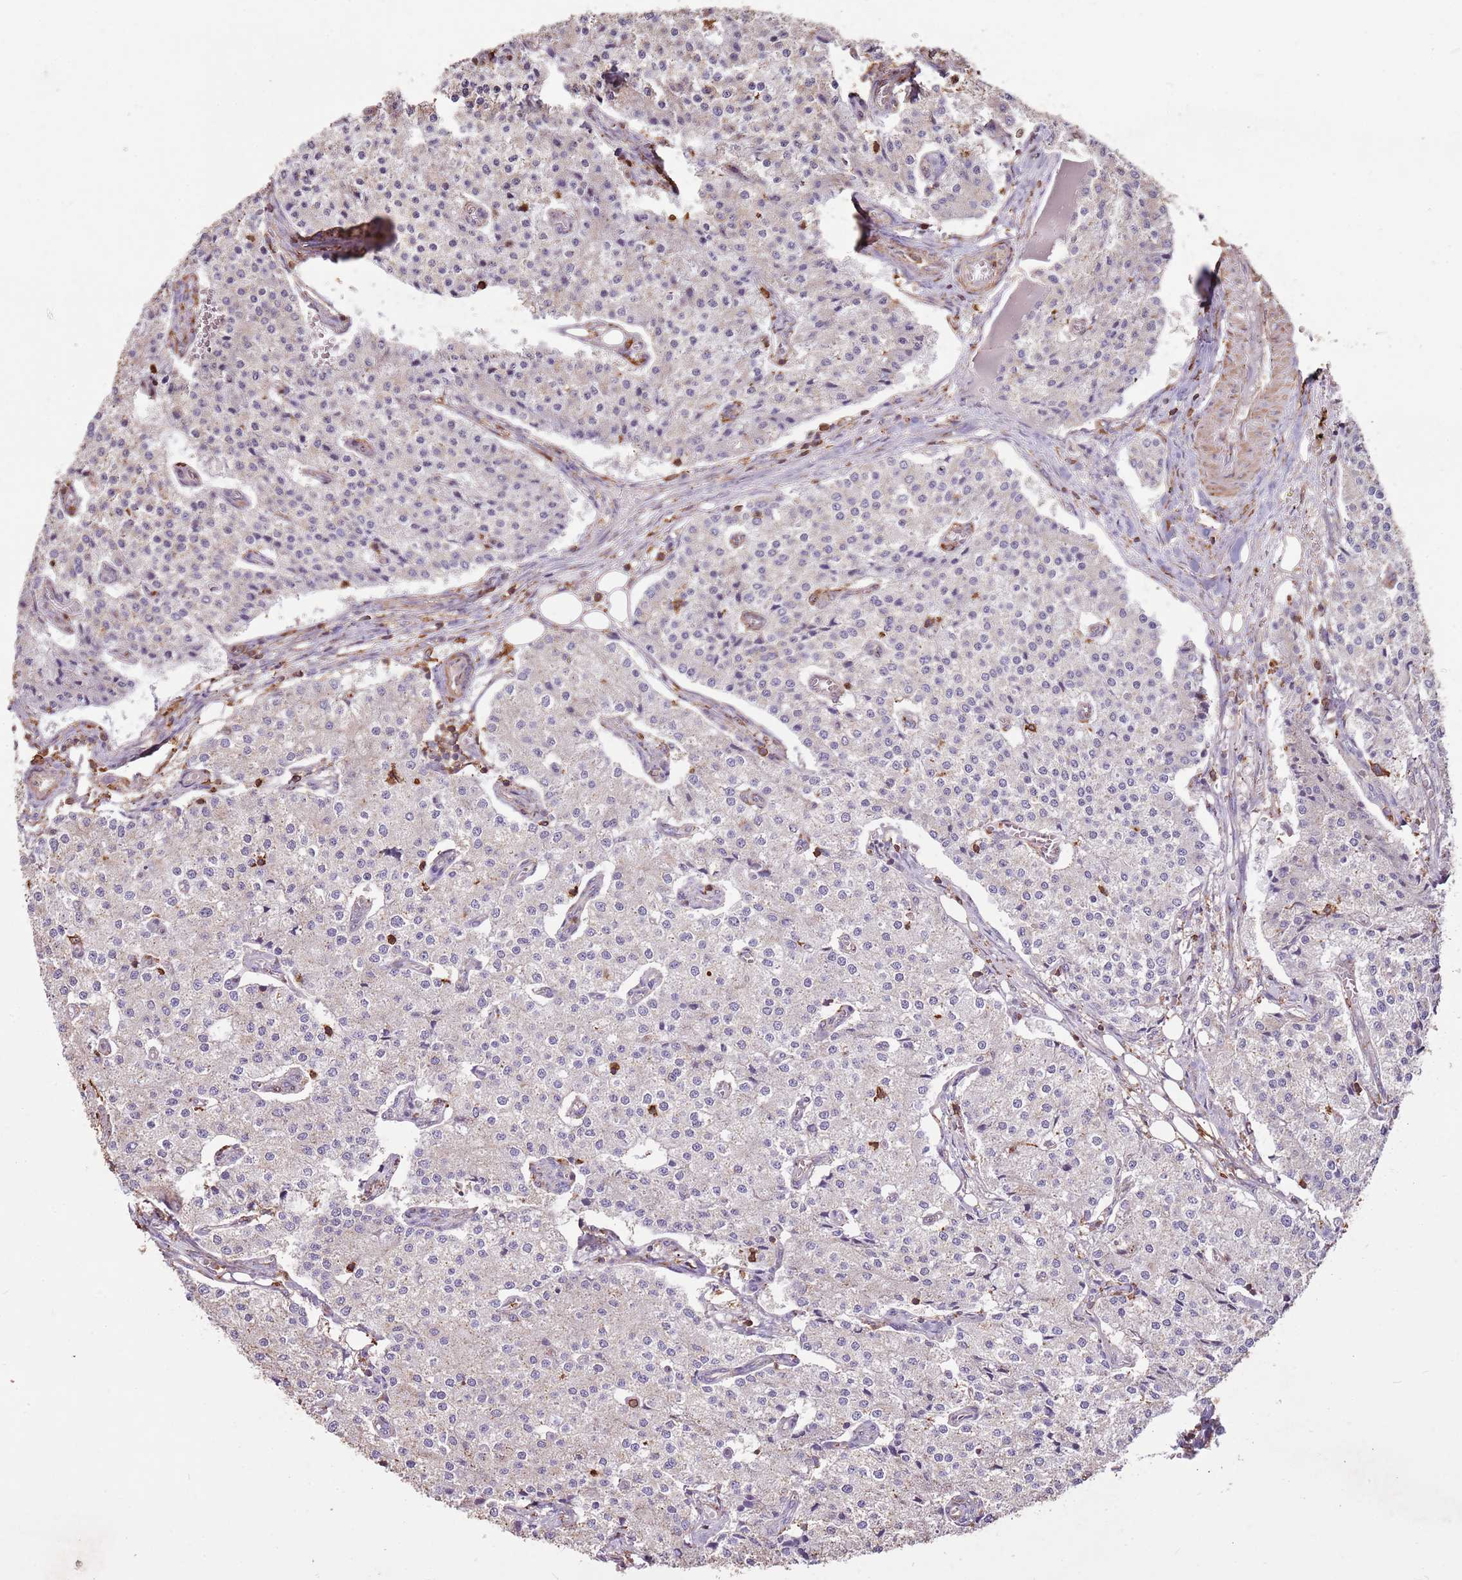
{"staining": {"intensity": "negative", "quantity": "none", "location": "none"}, "tissue": "carcinoid", "cell_type": "Tumor cells", "image_type": "cancer", "snomed": [{"axis": "morphology", "description": "Carcinoid, malignant, NOS"}, {"axis": "topography", "description": "Colon"}], "caption": "Tumor cells are negative for protein expression in human carcinoid (malignant).", "gene": "ARL10", "patient": {"sex": "female", "age": 52}}